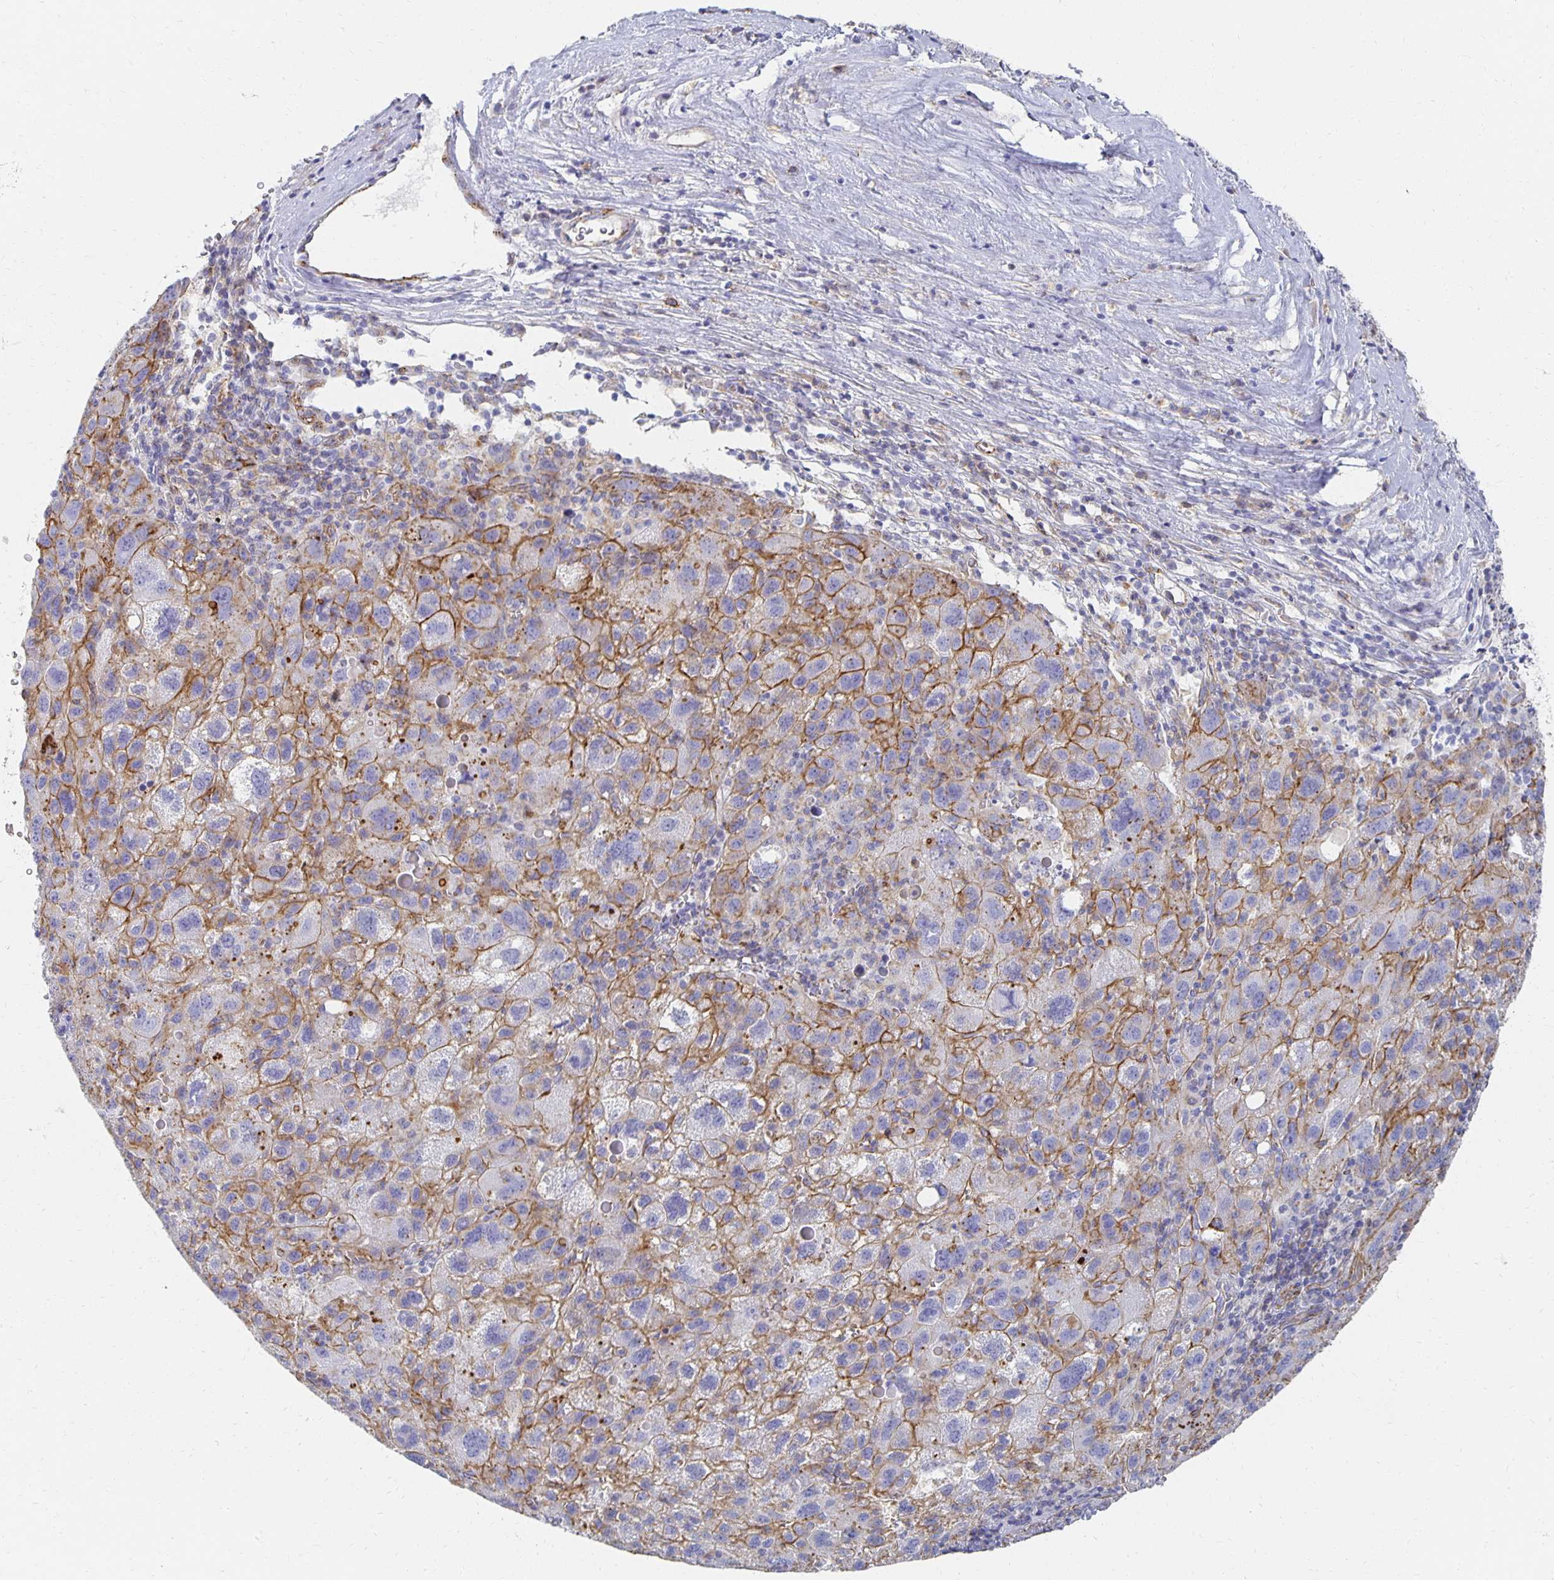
{"staining": {"intensity": "moderate", "quantity": "25%-75%", "location": "cytoplasmic/membranous"}, "tissue": "liver cancer", "cell_type": "Tumor cells", "image_type": "cancer", "snomed": [{"axis": "morphology", "description": "Carcinoma, Hepatocellular, NOS"}, {"axis": "topography", "description": "Liver"}], "caption": "Hepatocellular carcinoma (liver) tissue displays moderate cytoplasmic/membranous staining in approximately 25%-75% of tumor cells, visualized by immunohistochemistry. (brown staining indicates protein expression, while blue staining denotes nuclei).", "gene": "TAAR1", "patient": {"sex": "female", "age": 77}}